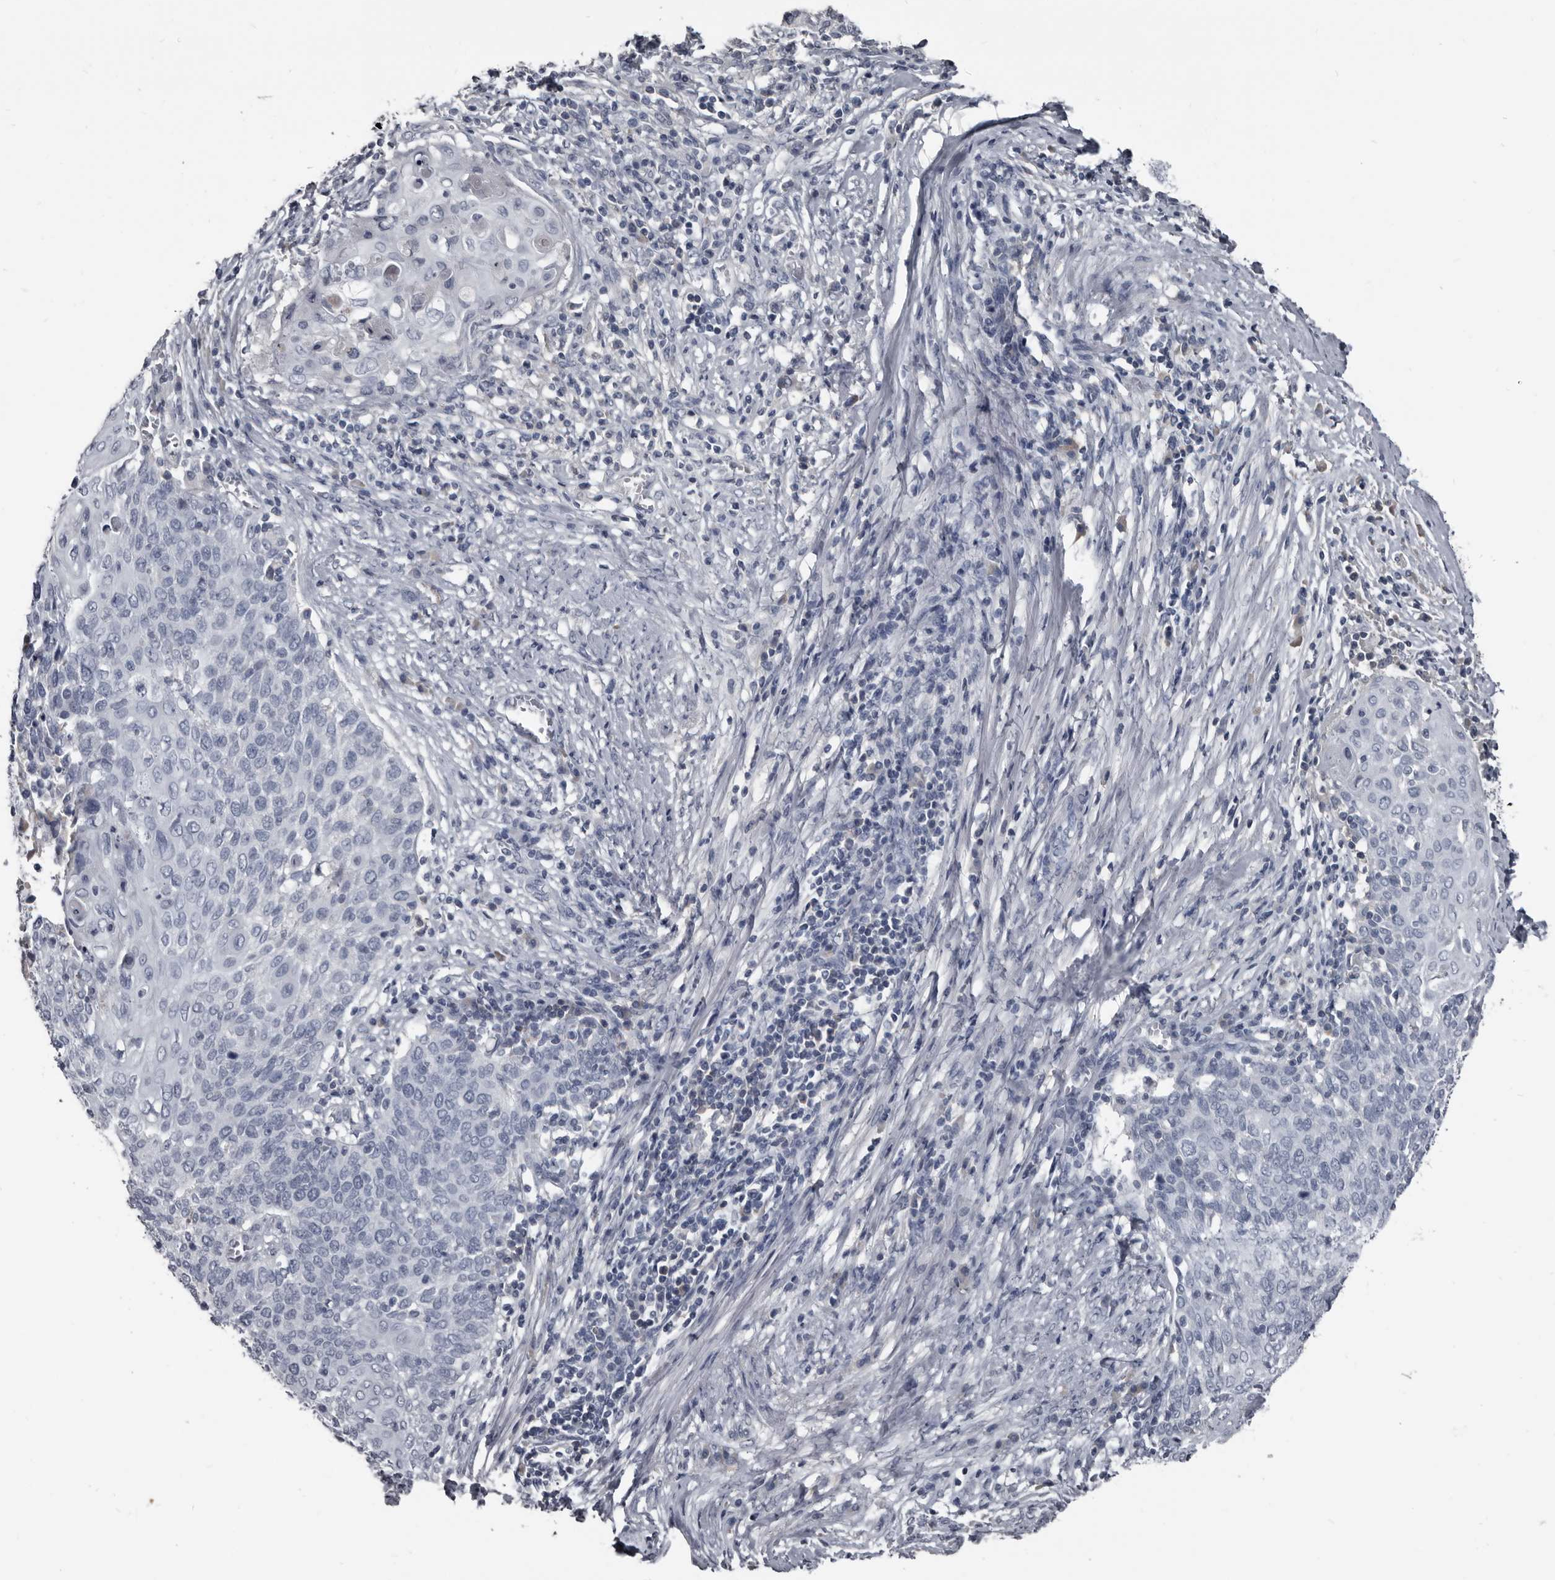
{"staining": {"intensity": "negative", "quantity": "none", "location": "none"}, "tissue": "cervical cancer", "cell_type": "Tumor cells", "image_type": "cancer", "snomed": [{"axis": "morphology", "description": "Squamous cell carcinoma, NOS"}, {"axis": "topography", "description": "Cervix"}], "caption": "A histopathology image of human cervical cancer is negative for staining in tumor cells.", "gene": "GREB1", "patient": {"sex": "female", "age": 39}}